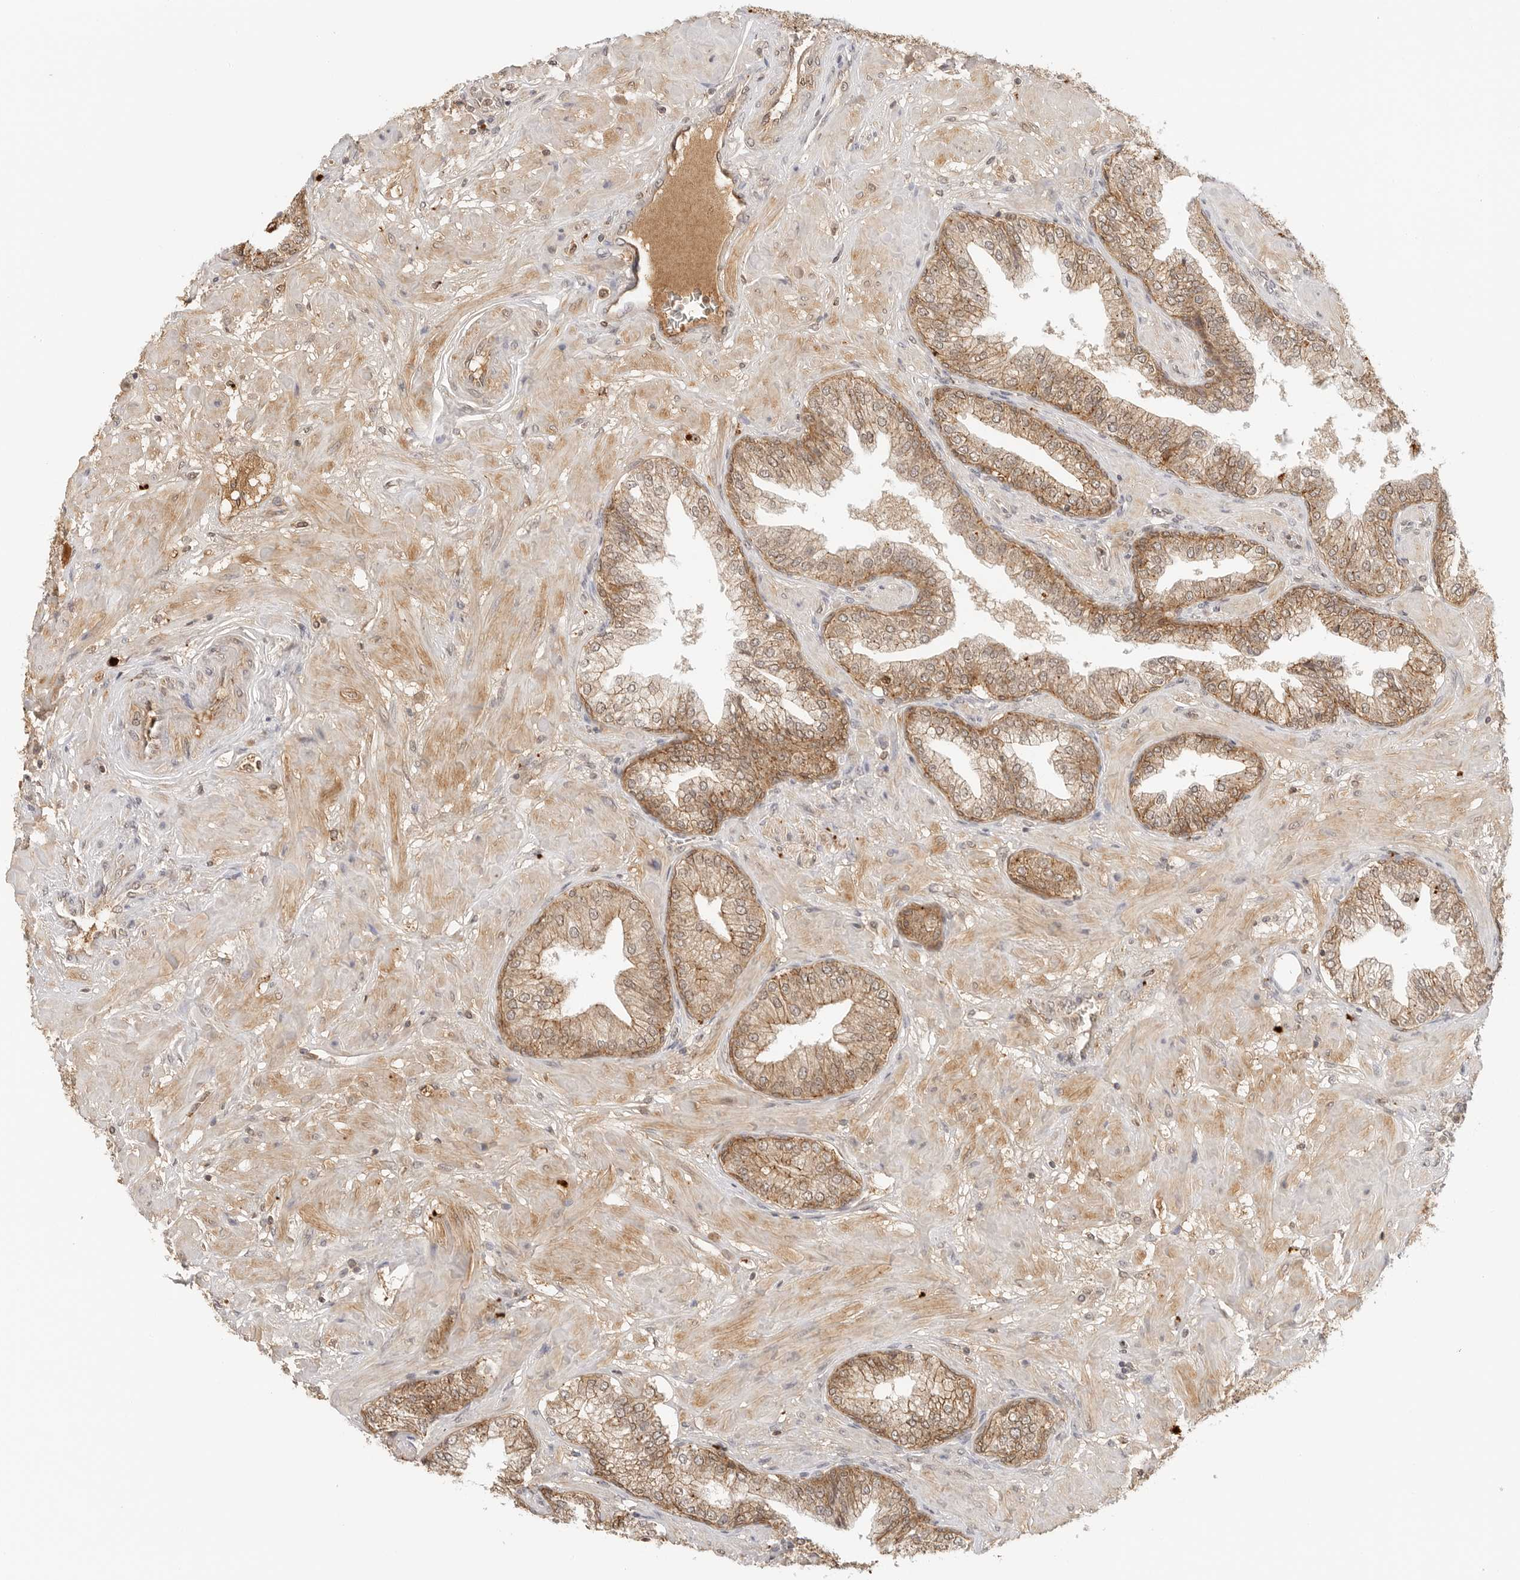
{"staining": {"intensity": "moderate", "quantity": ">75%", "location": "cytoplasmic/membranous"}, "tissue": "prostate cancer", "cell_type": "Tumor cells", "image_type": "cancer", "snomed": [{"axis": "morphology", "description": "Adenocarcinoma, High grade"}, {"axis": "topography", "description": "Prostate"}], "caption": "Immunohistochemistry (IHC) image of neoplastic tissue: human prostate cancer stained using immunohistochemistry (IHC) displays medium levels of moderate protein expression localized specifically in the cytoplasmic/membranous of tumor cells, appearing as a cytoplasmic/membranous brown color.", "gene": "EPHA1", "patient": {"sex": "male", "age": 59}}